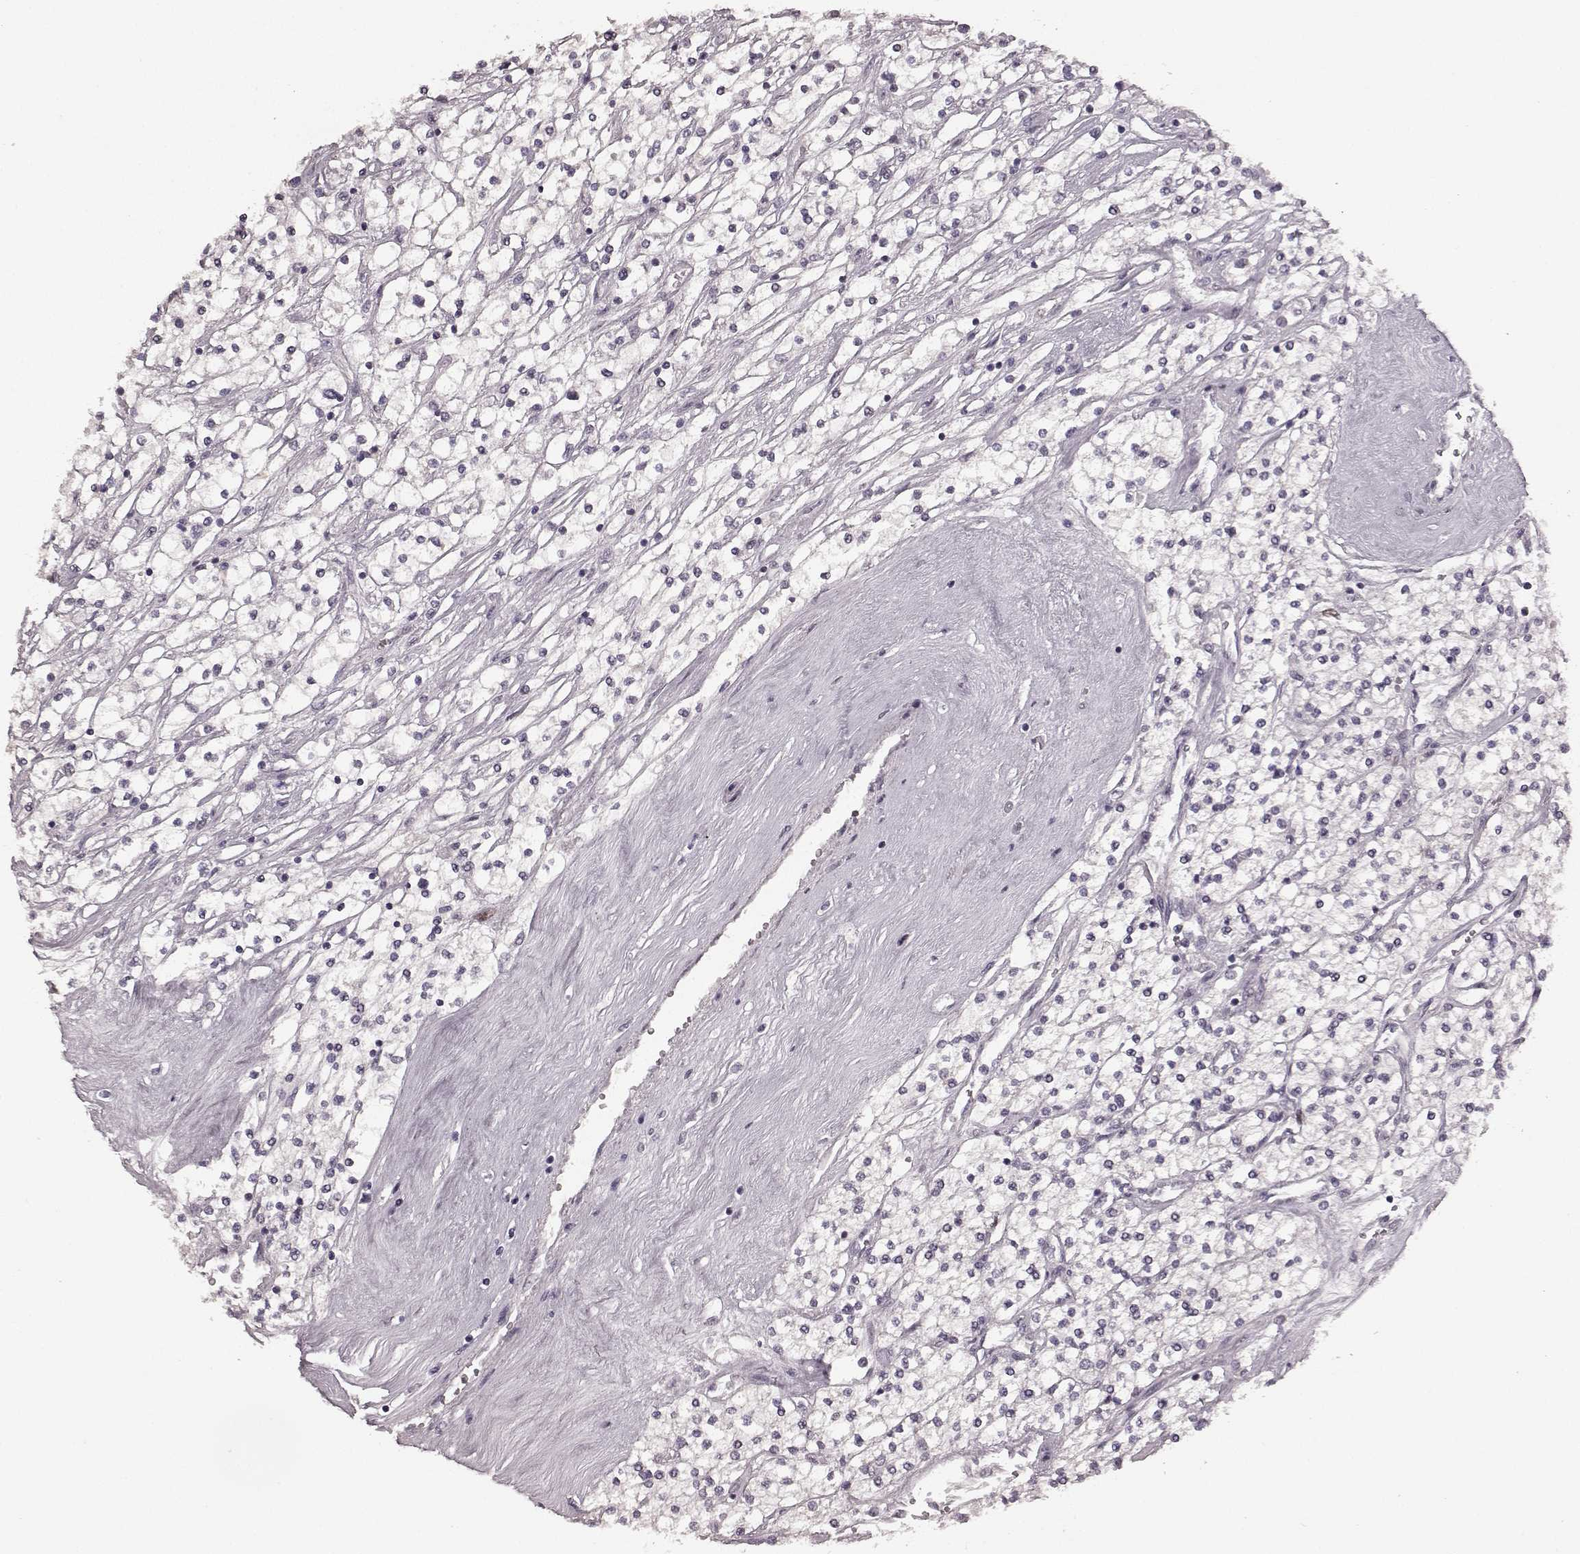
{"staining": {"intensity": "negative", "quantity": "none", "location": "none"}, "tissue": "renal cancer", "cell_type": "Tumor cells", "image_type": "cancer", "snomed": [{"axis": "morphology", "description": "Adenocarcinoma, NOS"}, {"axis": "topography", "description": "Kidney"}], "caption": "Immunohistochemical staining of human renal cancer reveals no significant staining in tumor cells. (DAB (3,3'-diaminobenzidine) IHC with hematoxylin counter stain).", "gene": "CCNA2", "patient": {"sex": "male", "age": 80}}